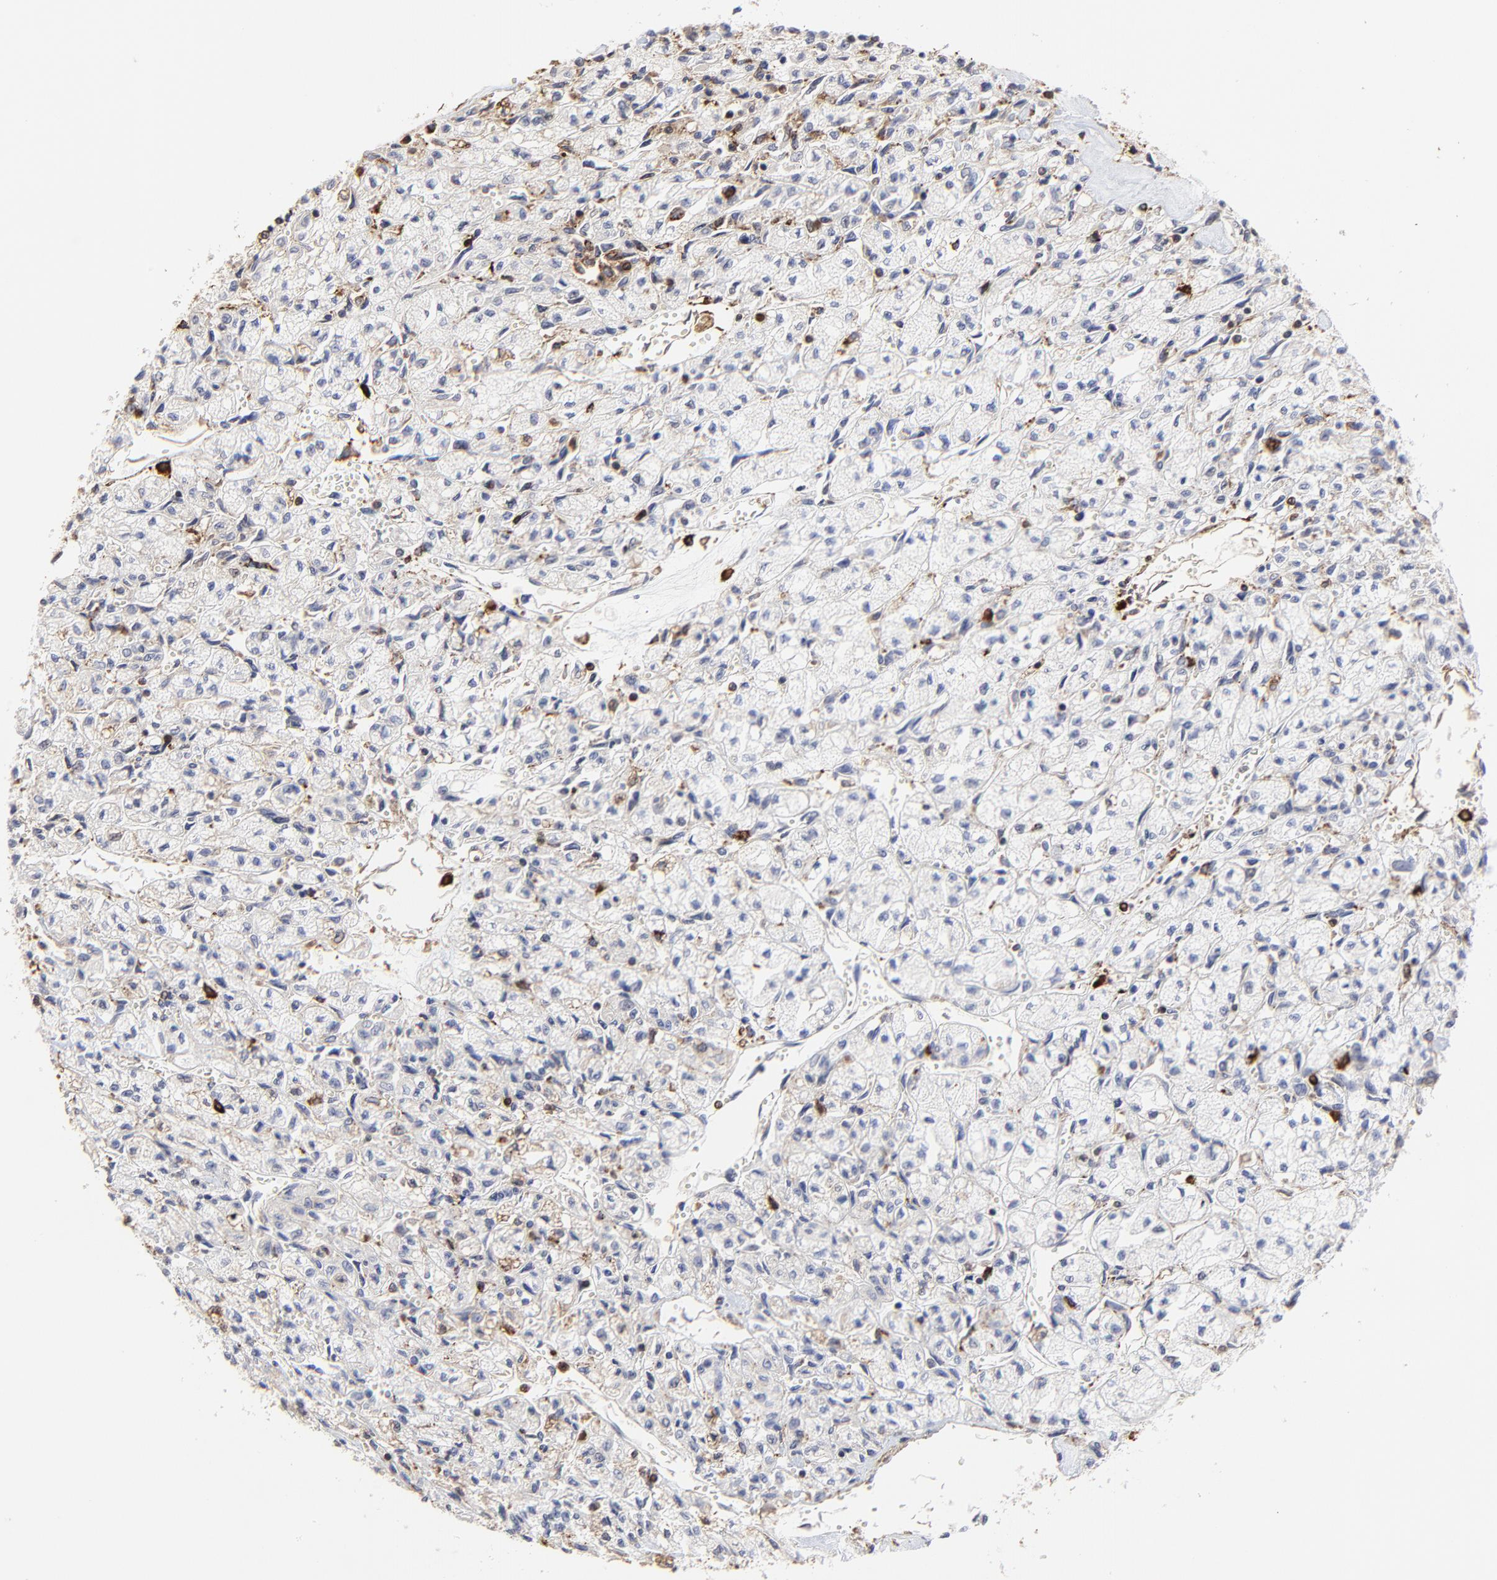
{"staining": {"intensity": "negative", "quantity": "none", "location": "none"}, "tissue": "renal cancer", "cell_type": "Tumor cells", "image_type": "cancer", "snomed": [{"axis": "morphology", "description": "Adenocarcinoma, NOS"}, {"axis": "topography", "description": "Kidney"}], "caption": "Adenocarcinoma (renal) was stained to show a protein in brown. There is no significant expression in tumor cells.", "gene": "SLC6A14", "patient": {"sex": "male", "age": 78}}